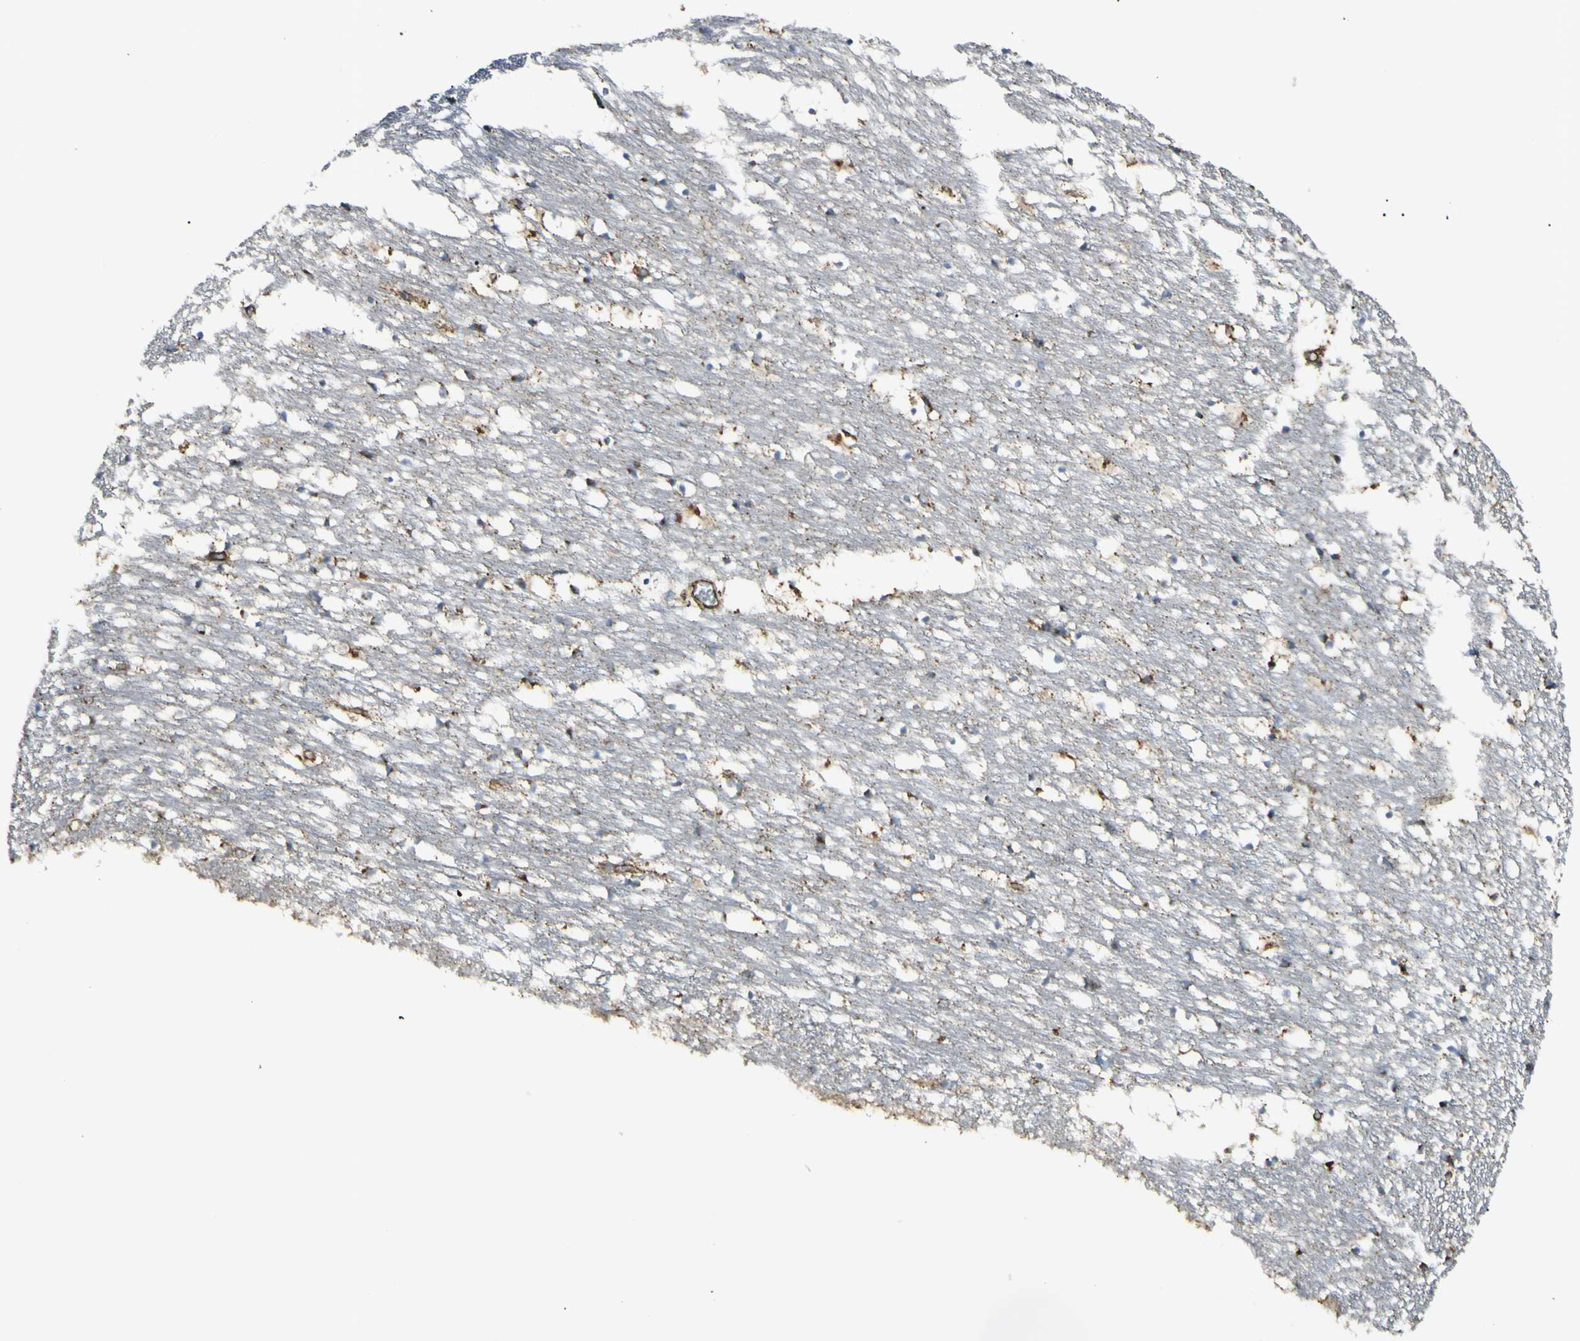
{"staining": {"intensity": "moderate", "quantity": "25%-75%", "location": "cytoplasmic/membranous"}, "tissue": "caudate", "cell_type": "Glial cells", "image_type": "normal", "snomed": [{"axis": "morphology", "description": "Normal tissue, NOS"}, {"axis": "topography", "description": "Lateral ventricle wall"}], "caption": "Caudate stained for a protein (brown) displays moderate cytoplasmic/membranous positive staining in approximately 25%-75% of glial cells.", "gene": "CYB5R1", "patient": {"sex": "male", "age": 45}}